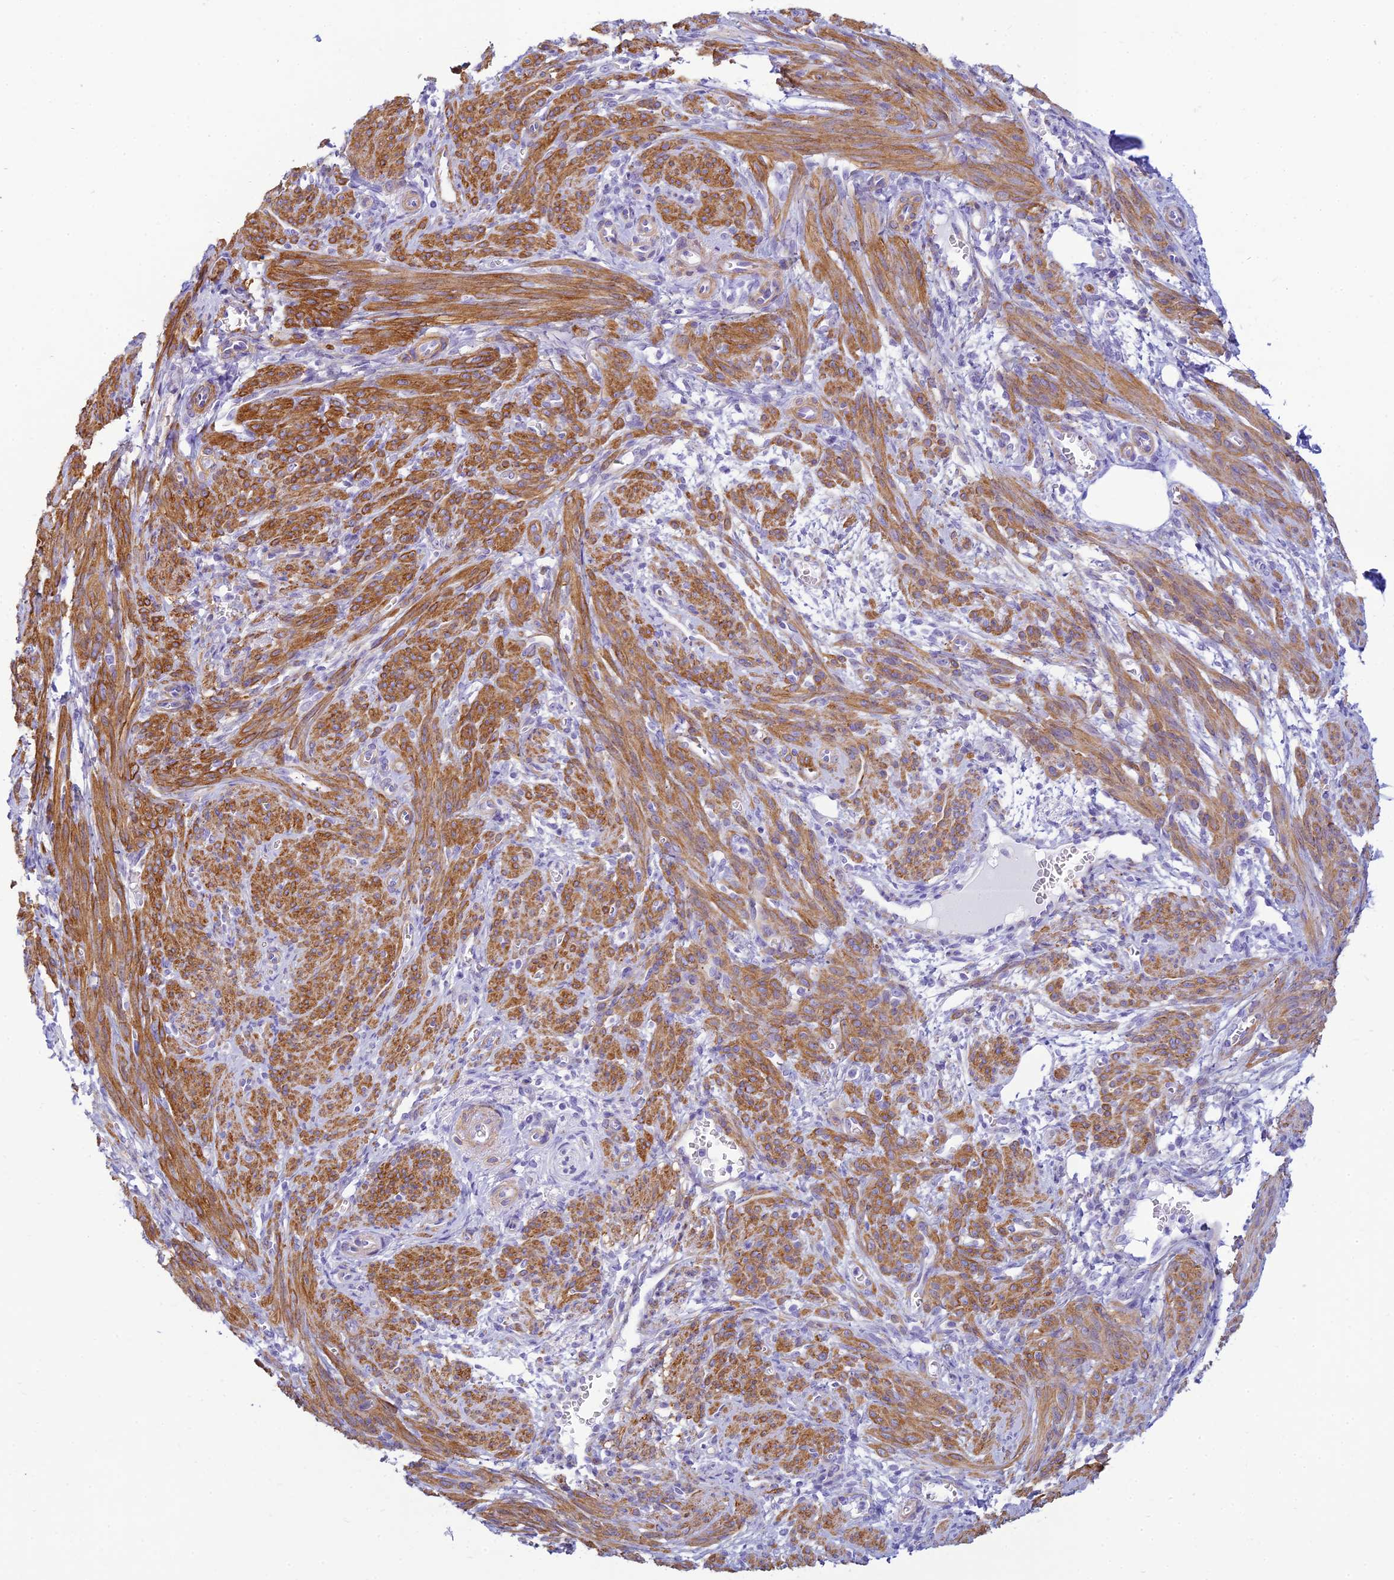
{"staining": {"intensity": "strong", "quantity": "25%-75%", "location": "cytoplasmic/membranous"}, "tissue": "smooth muscle", "cell_type": "Smooth muscle cells", "image_type": "normal", "snomed": [{"axis": "morphology", "description": "Normal tissue, NOS"}, {"axis": "topography", "description": "Smooth muscle"}], "caption": "Protein expression by IHC demonstrates strong cytoplasmic/membranous positivity in about 25%-75% of smooth muscle cells in normal smooth muscle.", "gene": "FBXW4", "patient": {"sex": "female", "age": 39}}